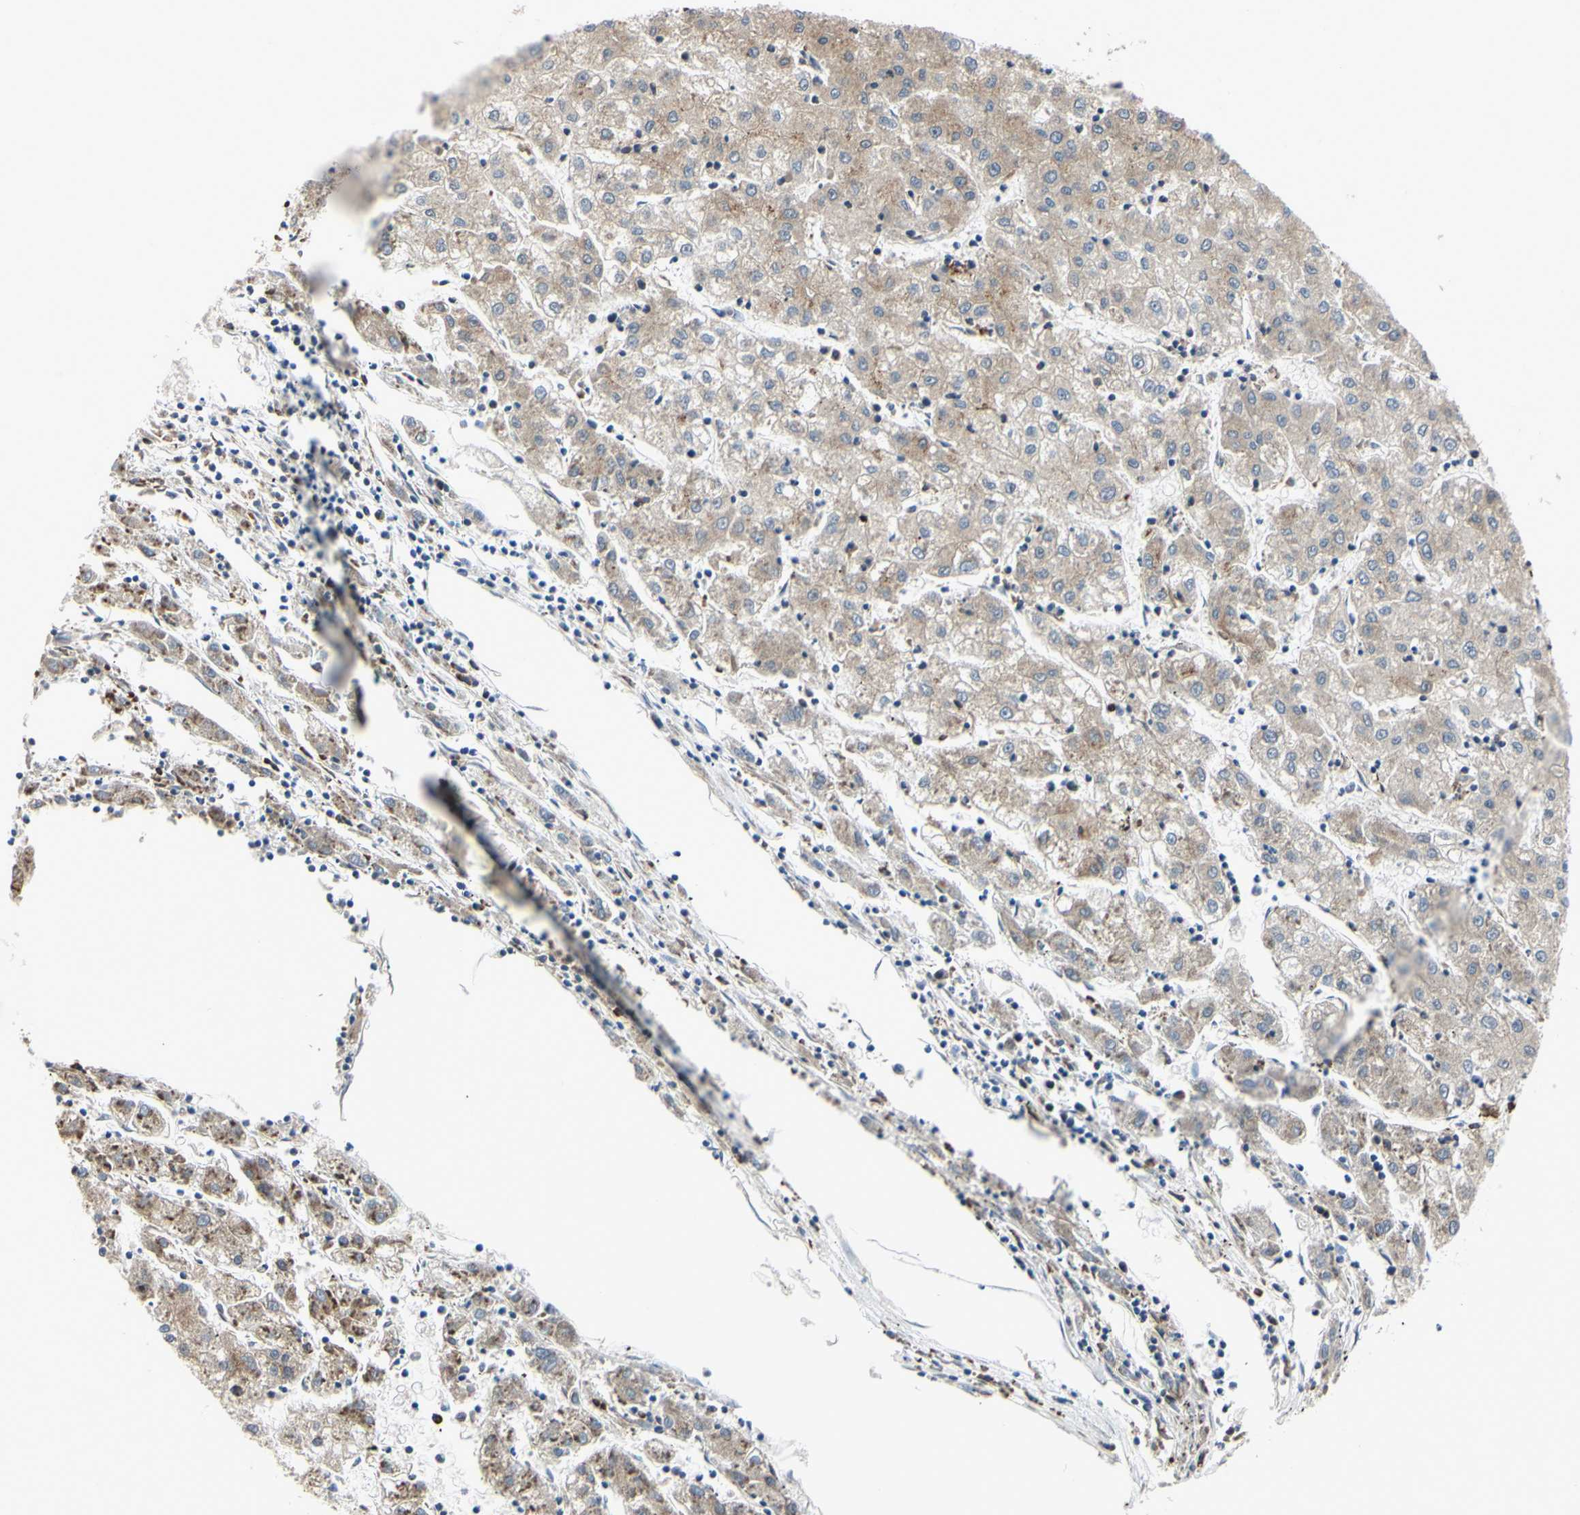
{"staining": {"intensity": "weak", "quantity": ">75%", "location": "cytoplasmic/membranous"}, "tissue": "liver cancer", "cell_type": "Tumor cells", "image_type": "cancer", "snomed": [{"axis": "morphology", "description": "Carcinoma, Hepatocellular, NOS"}, {"axis": "topography", "description": "Liver"}], "caption": "DAB (3,3'-diaminobenzidine) immunohistochemical staining of liver hepatocellular carcinoma displays weak cytoplasmic/membranous protein staining in about >75% of tumor cells.", "gene": "PLXNA2", "patient": {"sex": "male", "age": 72}}